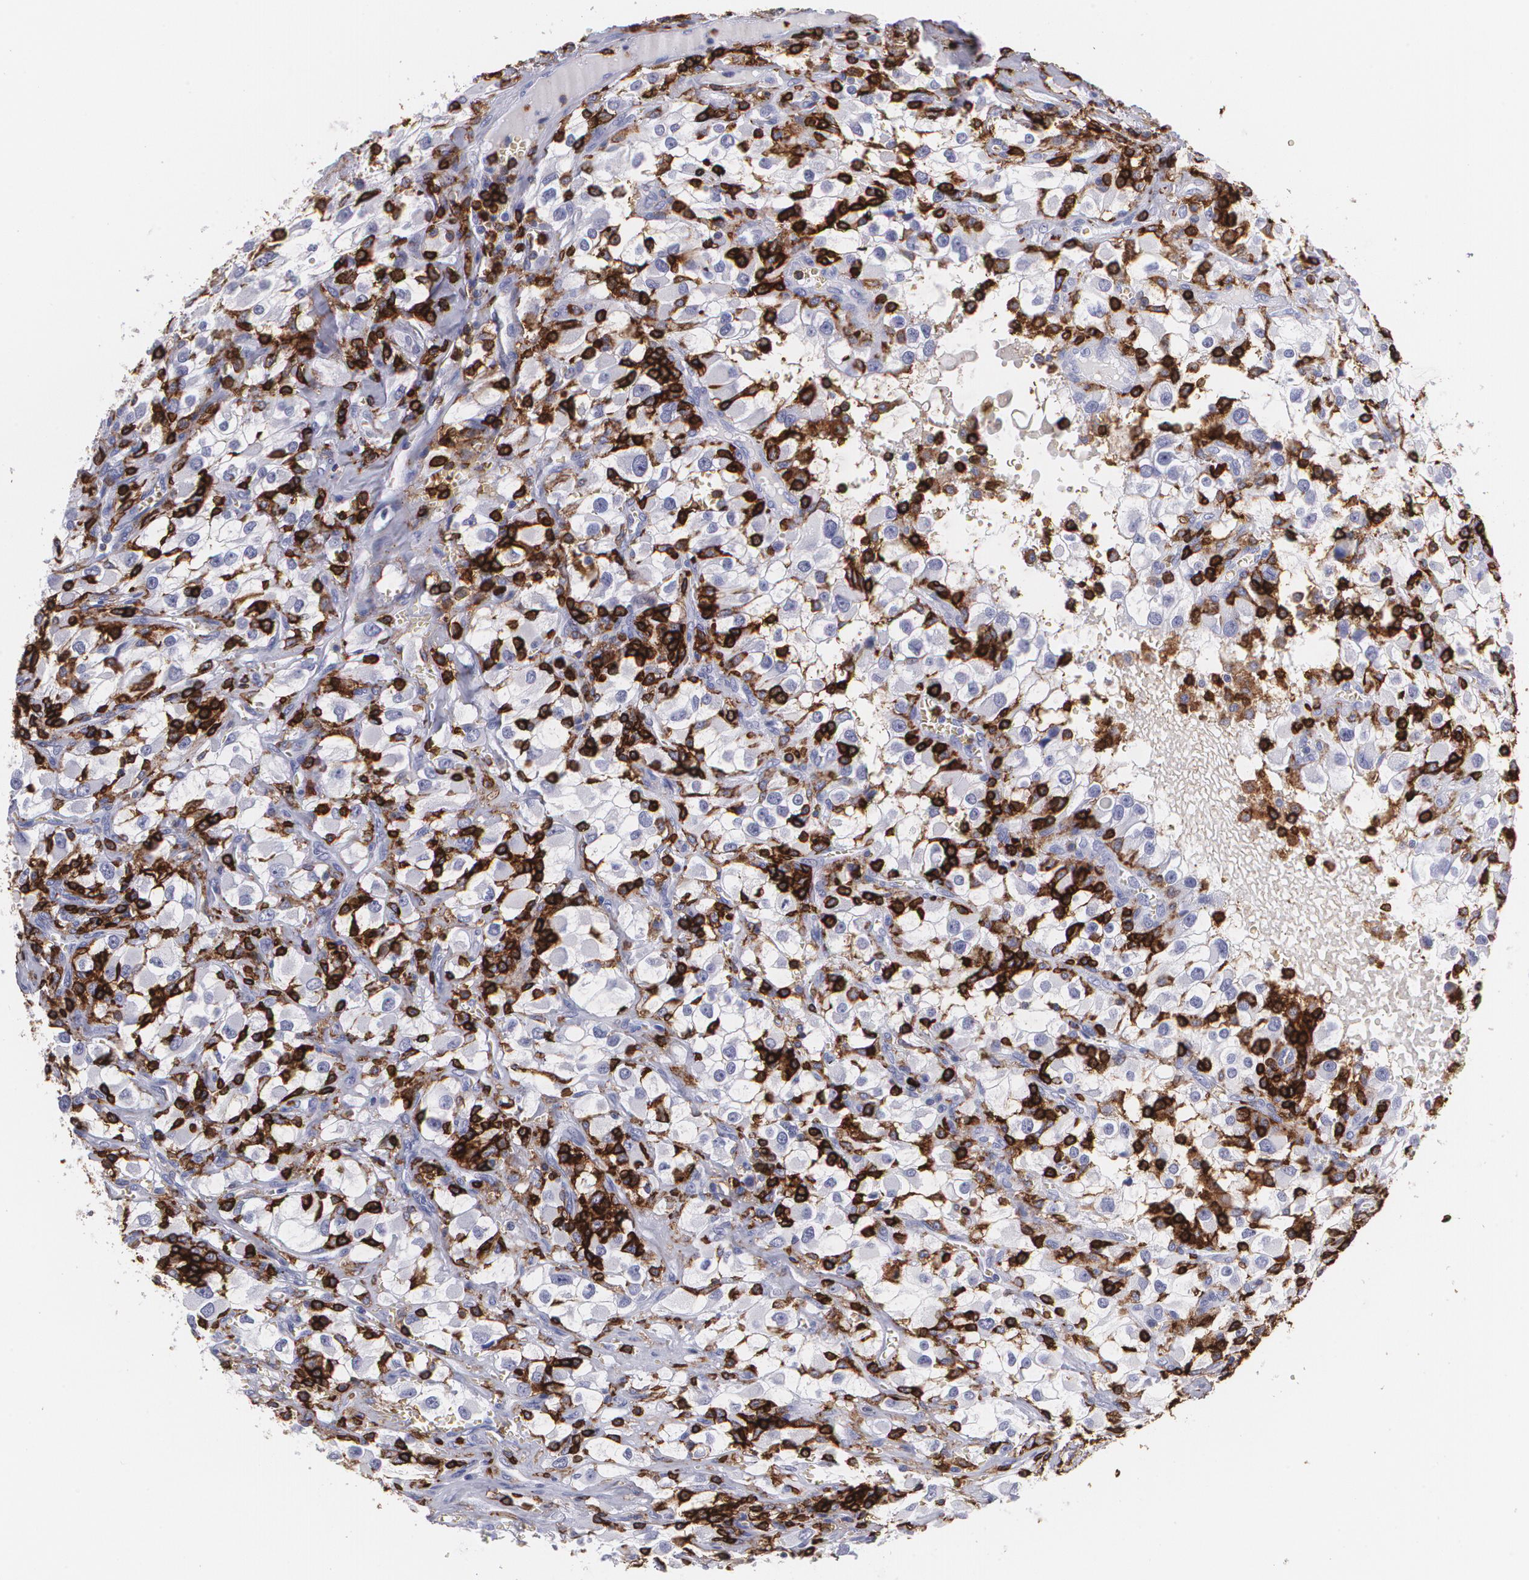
{"staining": {"intensity": "negative", "quantity": "none", "location": "none"}, "tissue": "renal cancer", "cell_type": "Tumor cells", "image_type": "cancer", "snomed": [{"axis": "morphology", "description": "Adenocarcinoma, NOS"}, {"axis": "topography", "description": "Kidney"}], "caption": "The histopathology image reveals no staining of tumor cells in renal cancer.", "gene": "PTPRC", "patient": {"sex": "female", "age": 52}}